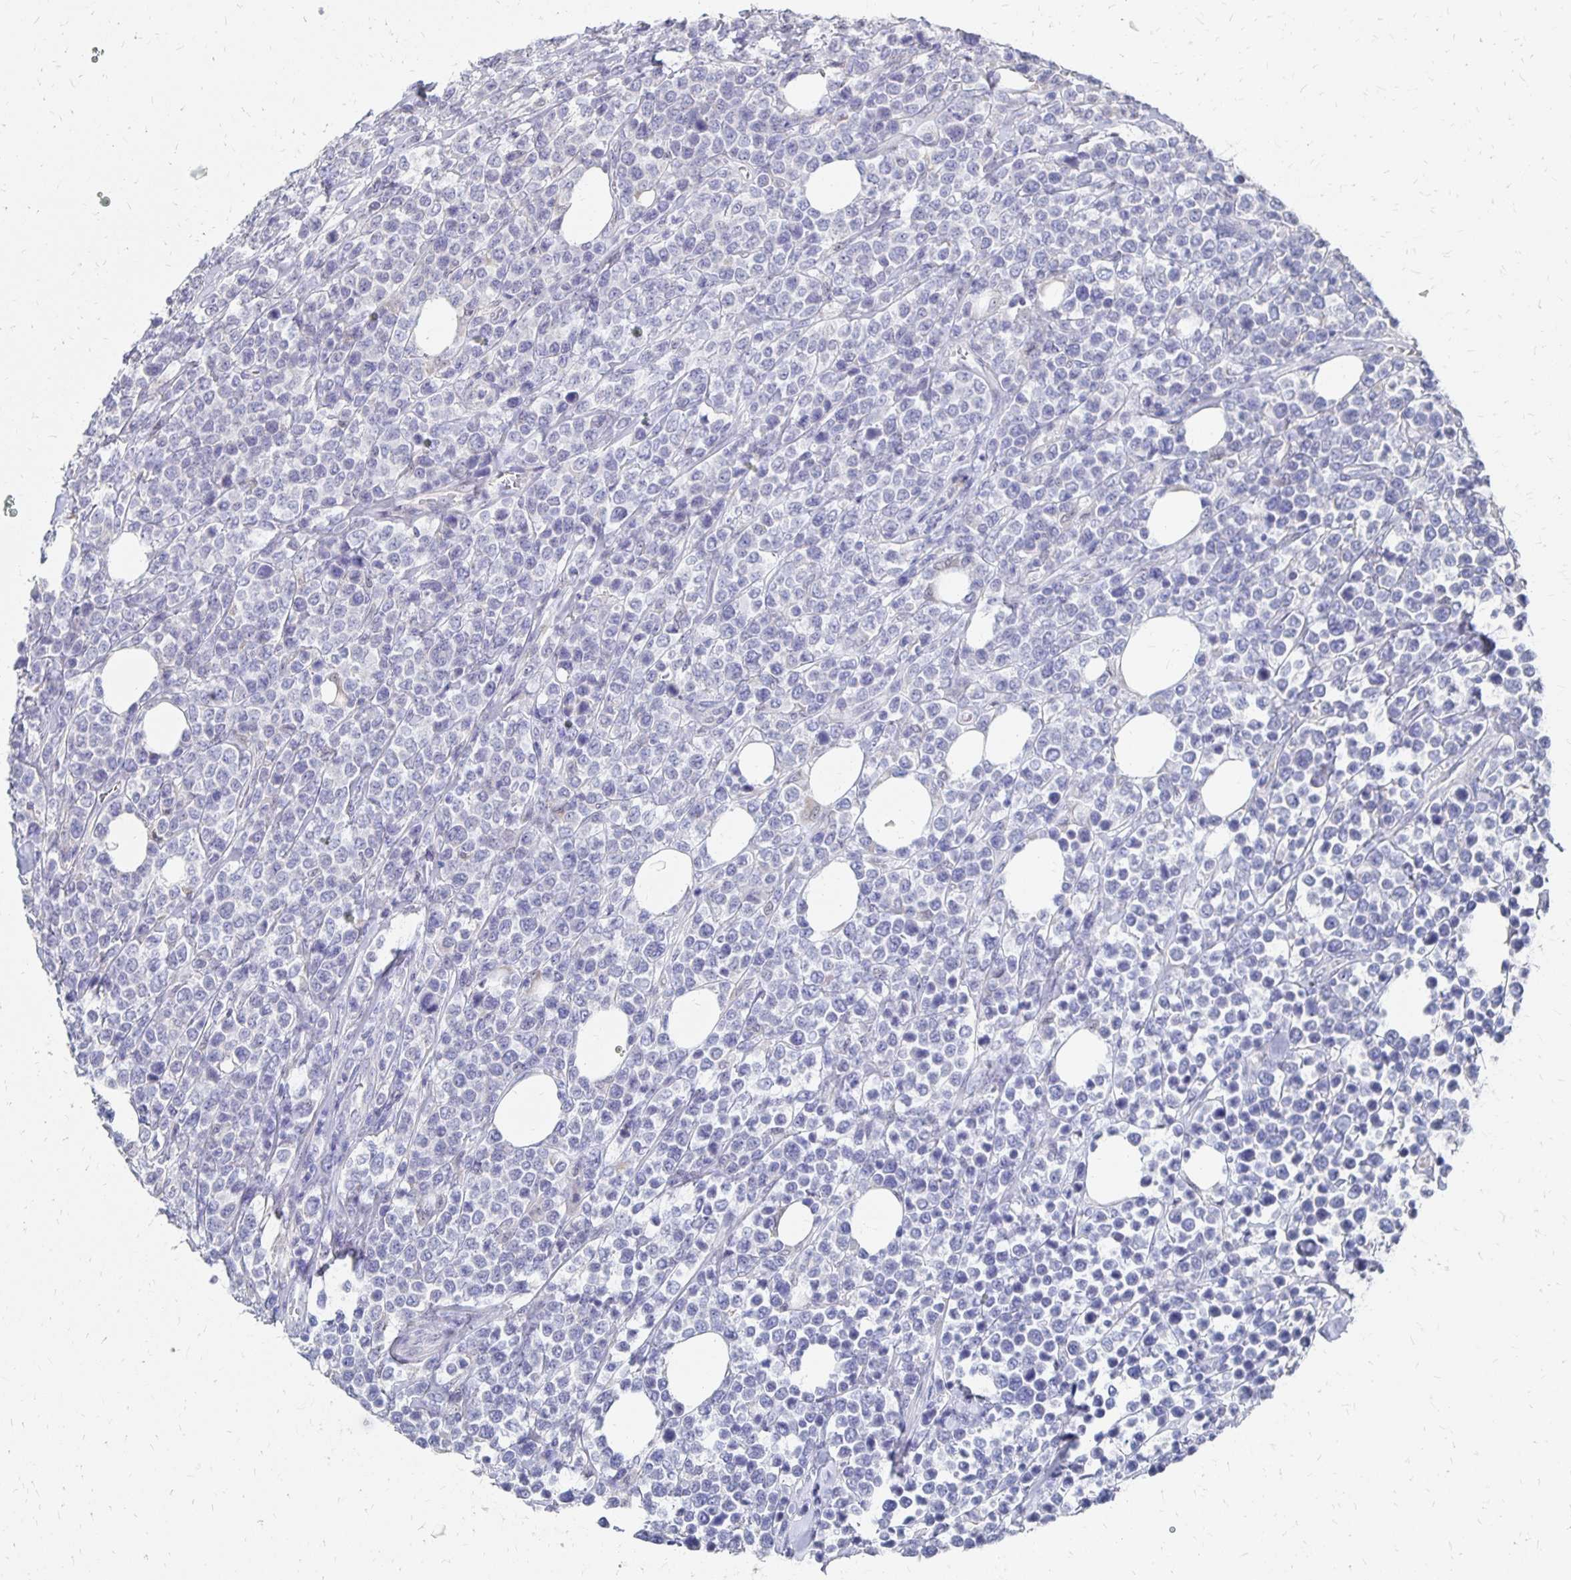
{"staining": {"intensity": "negative", "quantity": "none", "location": "none"}, "tissue": "lymphoma", "cell_type": "Tumor cells", "image_type": "cancer", "snomed": [{"axis": "morphology", "description": "Malignant lymphoma, non-Hodgkin's type, High grade"}, {"axis": "topography", "description": "Soft tissue"}], "caption": "An image of malignant lymphoma, non-Hodgkin's type (high-grade) stained for a protein shows no brown staining in tumor cells. The staining is performed using DAB brown chromogen with nuclei counter-stained in using hematoxylin.", "gene": "ATOSB", "patient": {"sex": "female", "age": 56}}